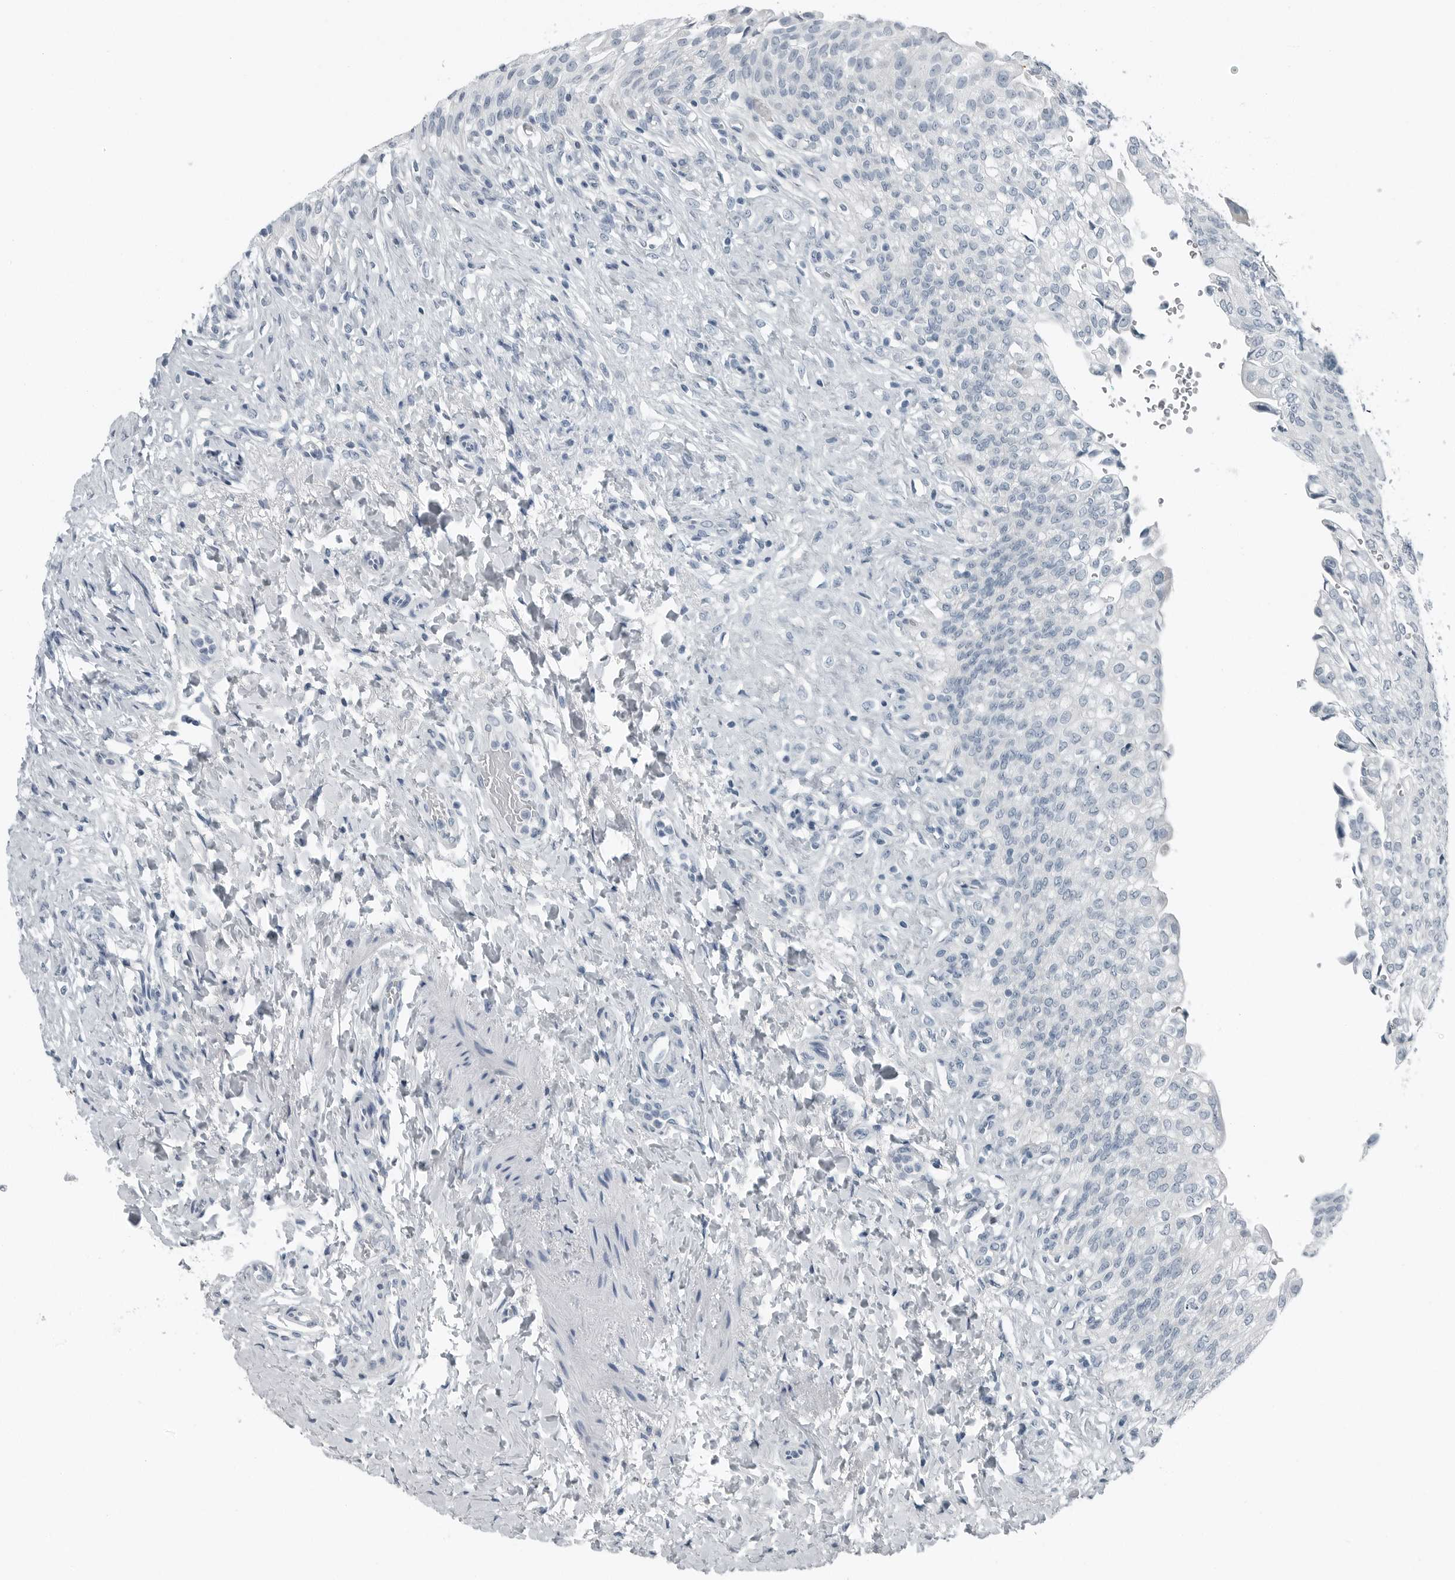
{"staining": {"intensity": "negative", "quantity": "none", "location": "none"}, "tissue": "urinary bladder", "cell_type": "Urothelial cells", "image_type": "normal", "snomed": [{"axis": "morphology", "description": "Urothelial carcinoma, High grade"}, {"axis": "topography", "description": "Urinary bladder"}], "caption": "Immunohistochemistry (IHC) micrograph of normal human urinary bladder stained for a protein (brown), which demonstrates no staining in urothelial cells.", "gene": "ZPBP2", "patient": {"sex": "male", "age": 46}}